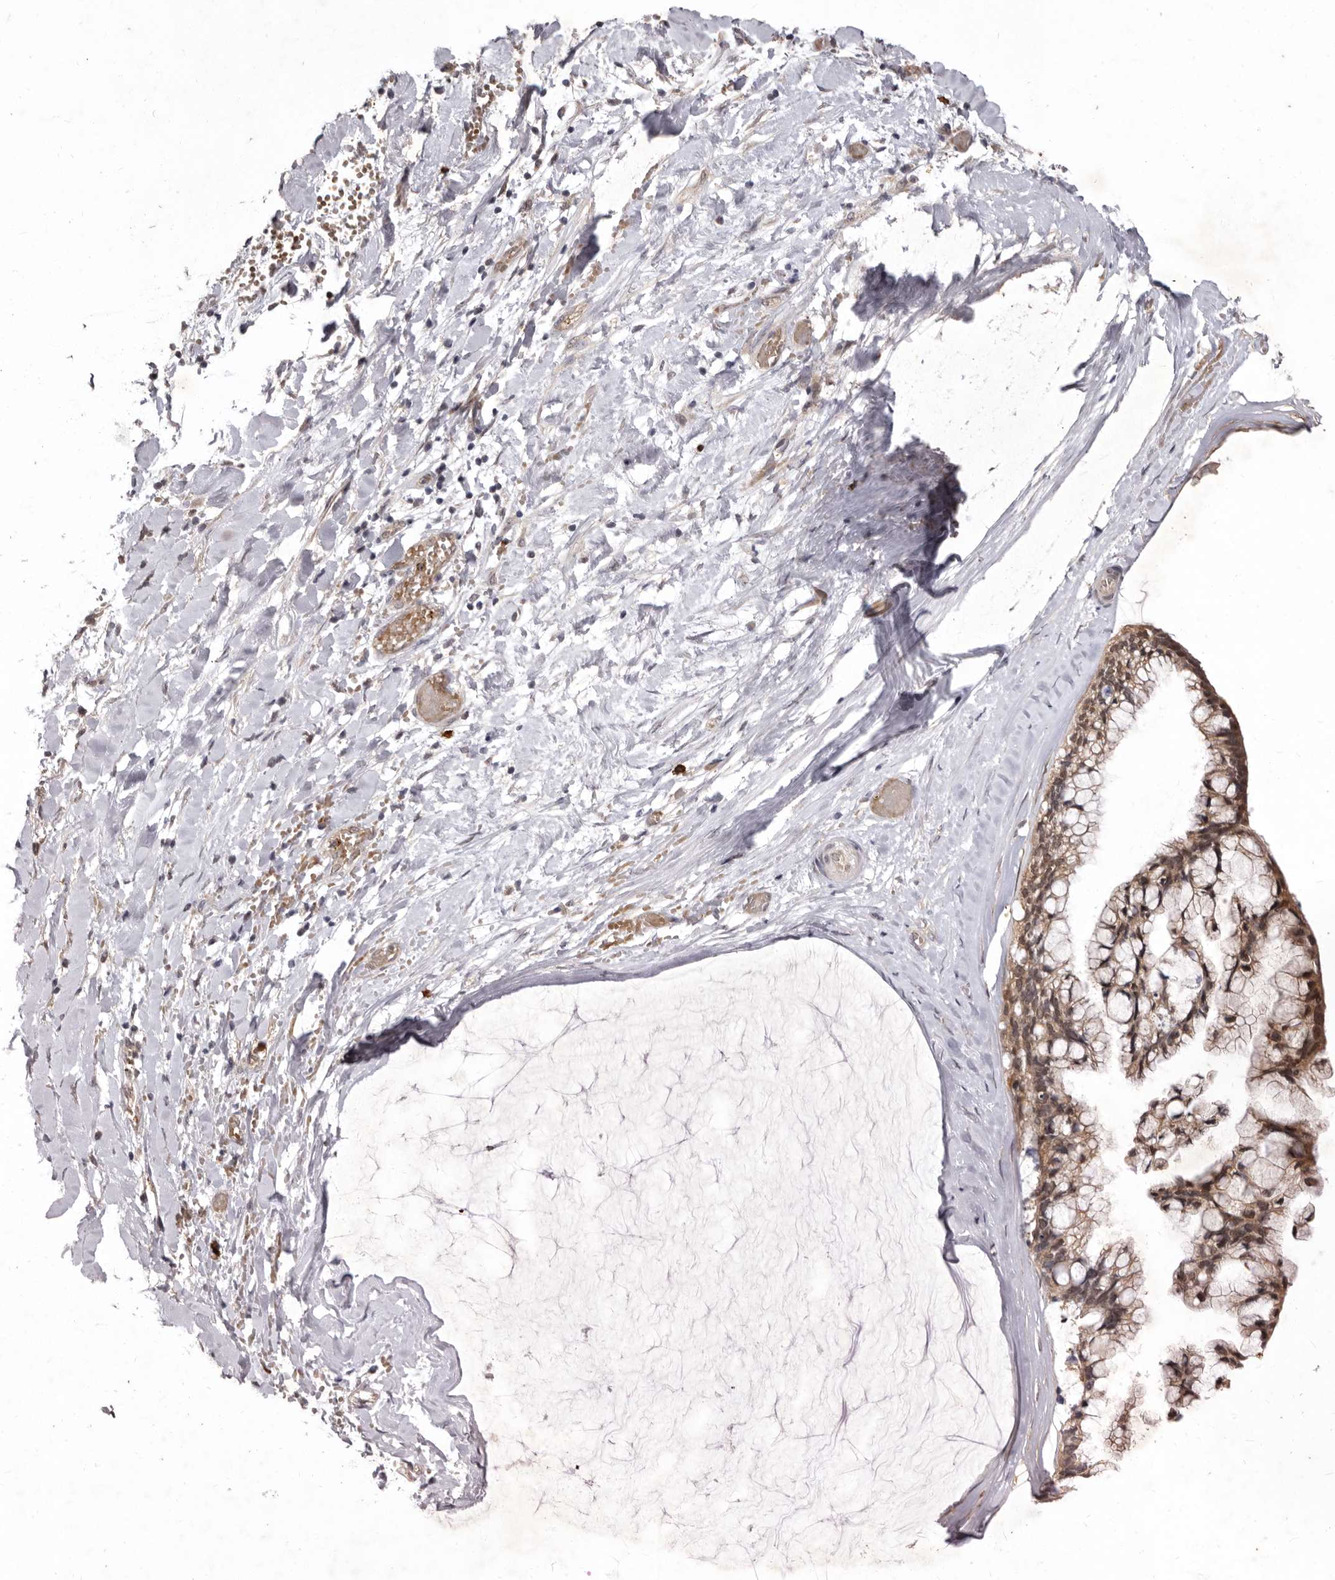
{"staining": {"intensity": "moderate", "quantity": ">75%", "location": "cytoplasmic/membranous,nuclear"}, "tissue": "ovarian cancer", "cell_type": "Tumor cells", "image_type": "cancer", "snomed": [{"axis": "morphology", "description": "Cystadenocarcinoma, mucinous, NOS"}, {"axis": "topography", "description": "Ovary"}], "caption": "Mucinous cystadenocarcinoma (ovarian) was stained to show a protein in brown. There is medium levels of moderate cytoplasmic/membranous and nuclear staining in about >75% of tumor cells.", "gene": "ACLY", "patient": {"sex": "female", "age": 39}}